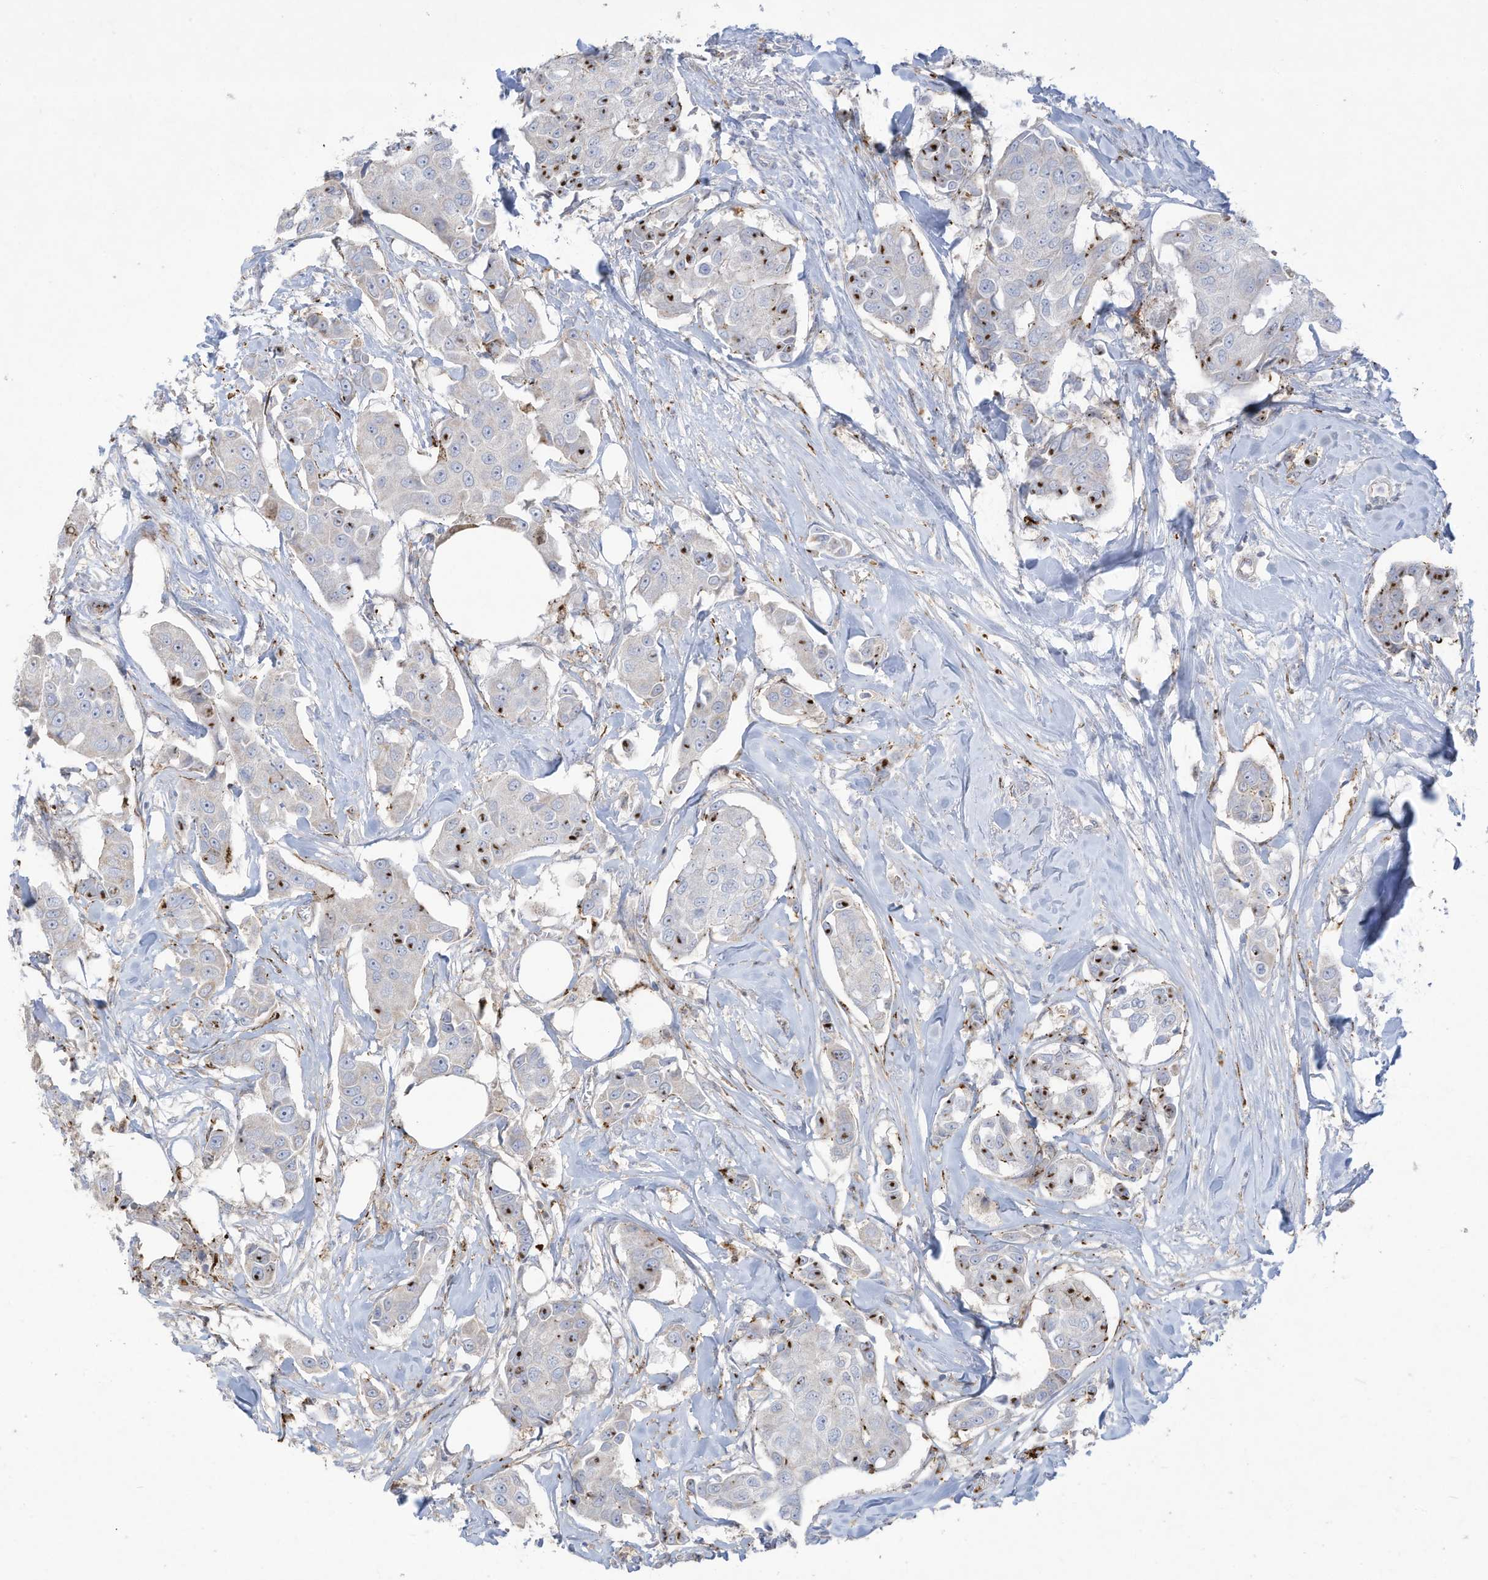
{"staining": {"intensity": "moderate", "quantity": "<25%", "location": "nuclear"}, "tissue": "breast cancer", "cell_type": "Tumor cells", "image_type": "cancer", "snomed": [{"axis": "morphology", "description": "Duct carcinoma"}, {"axis": "topography", "description": "Breast"}], "caption": "DAB (3,3'-diaminobenzidine) immunohistochemical staining of intraductal carcinoma (breast) shows moderate nuclear protein expression in about <25% of tumor cells.", "gene": "THNSL2", "patient": {"sex": "female", "age": 80}}